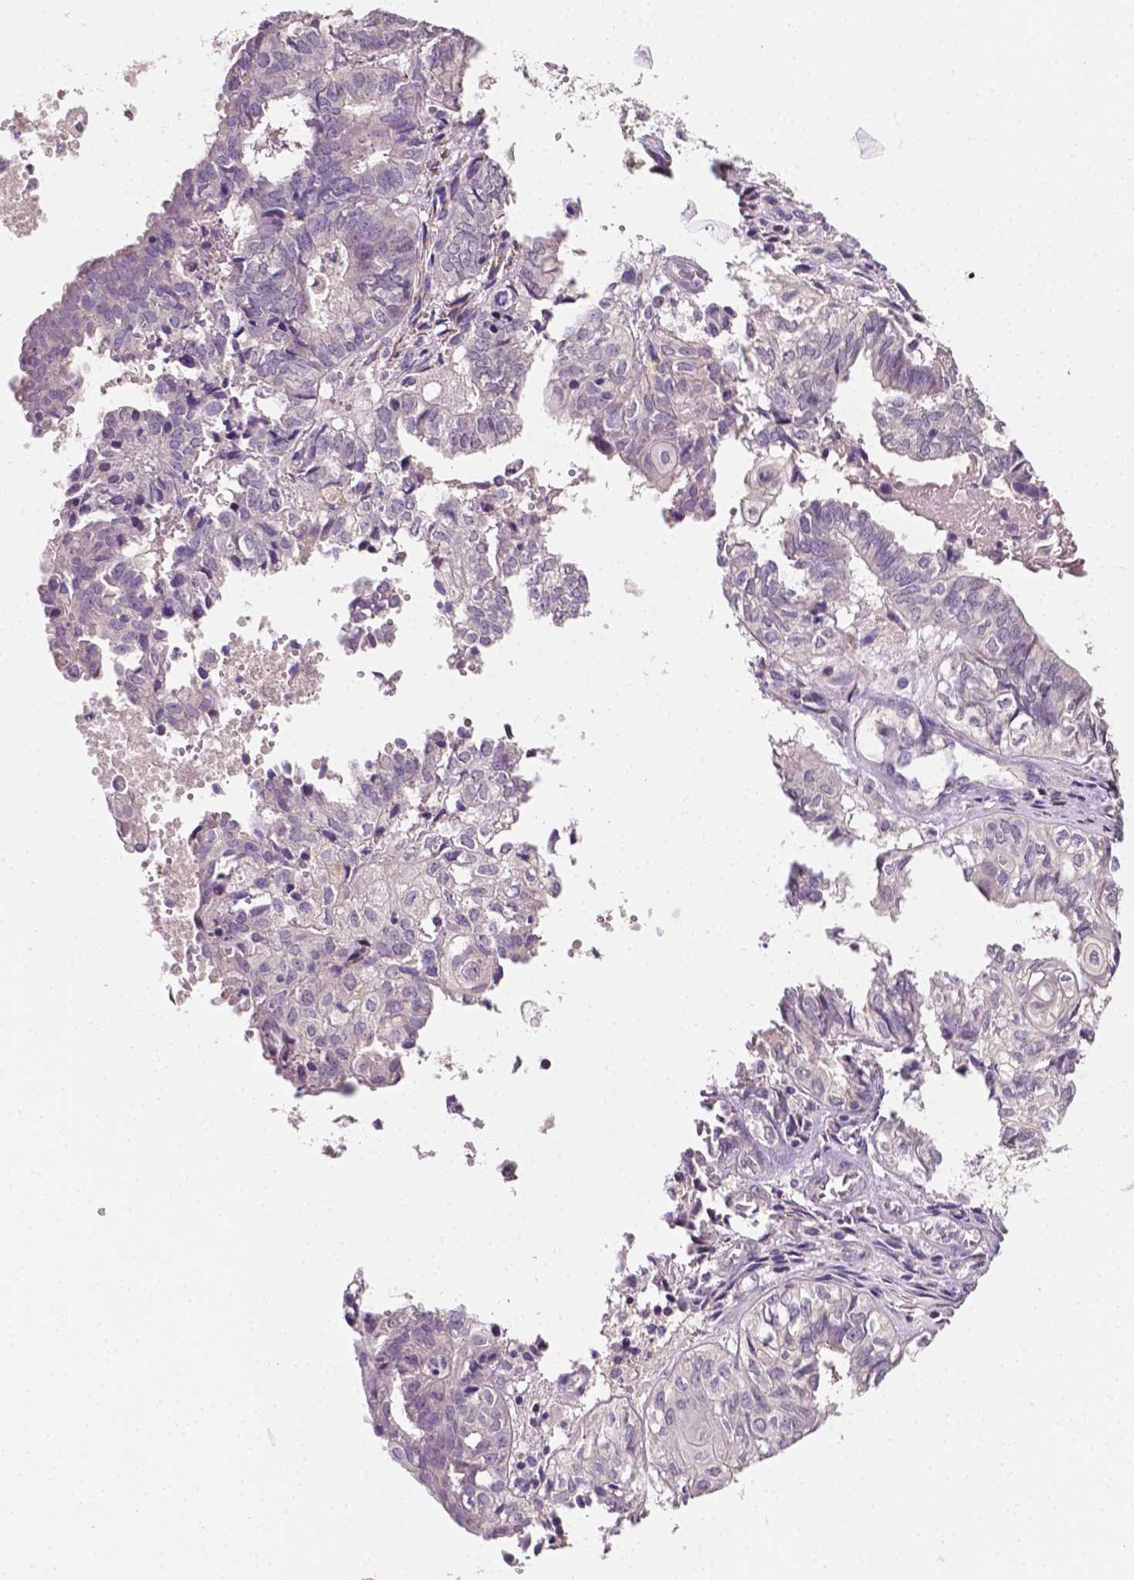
{"staining": {"intensity": "negative", "quantity": "none", "location": "none"}, "tissue": "ovarian cancer", "cell_type": "Tumor cells", "image_type": "cancer", "snomed": [{"axis": "morphology", "description": "Carcinoma, endometroid"}, {"axis": "topography", "description": "Ovary"}], "caption": "This is an immunohistochemistry (IHC) image of human ovarian cancer (endometroid carcinoma). There is no positivity in tumor cells.", "gene": "MROH6", "patient": {"sex": "female", "age": 64}}